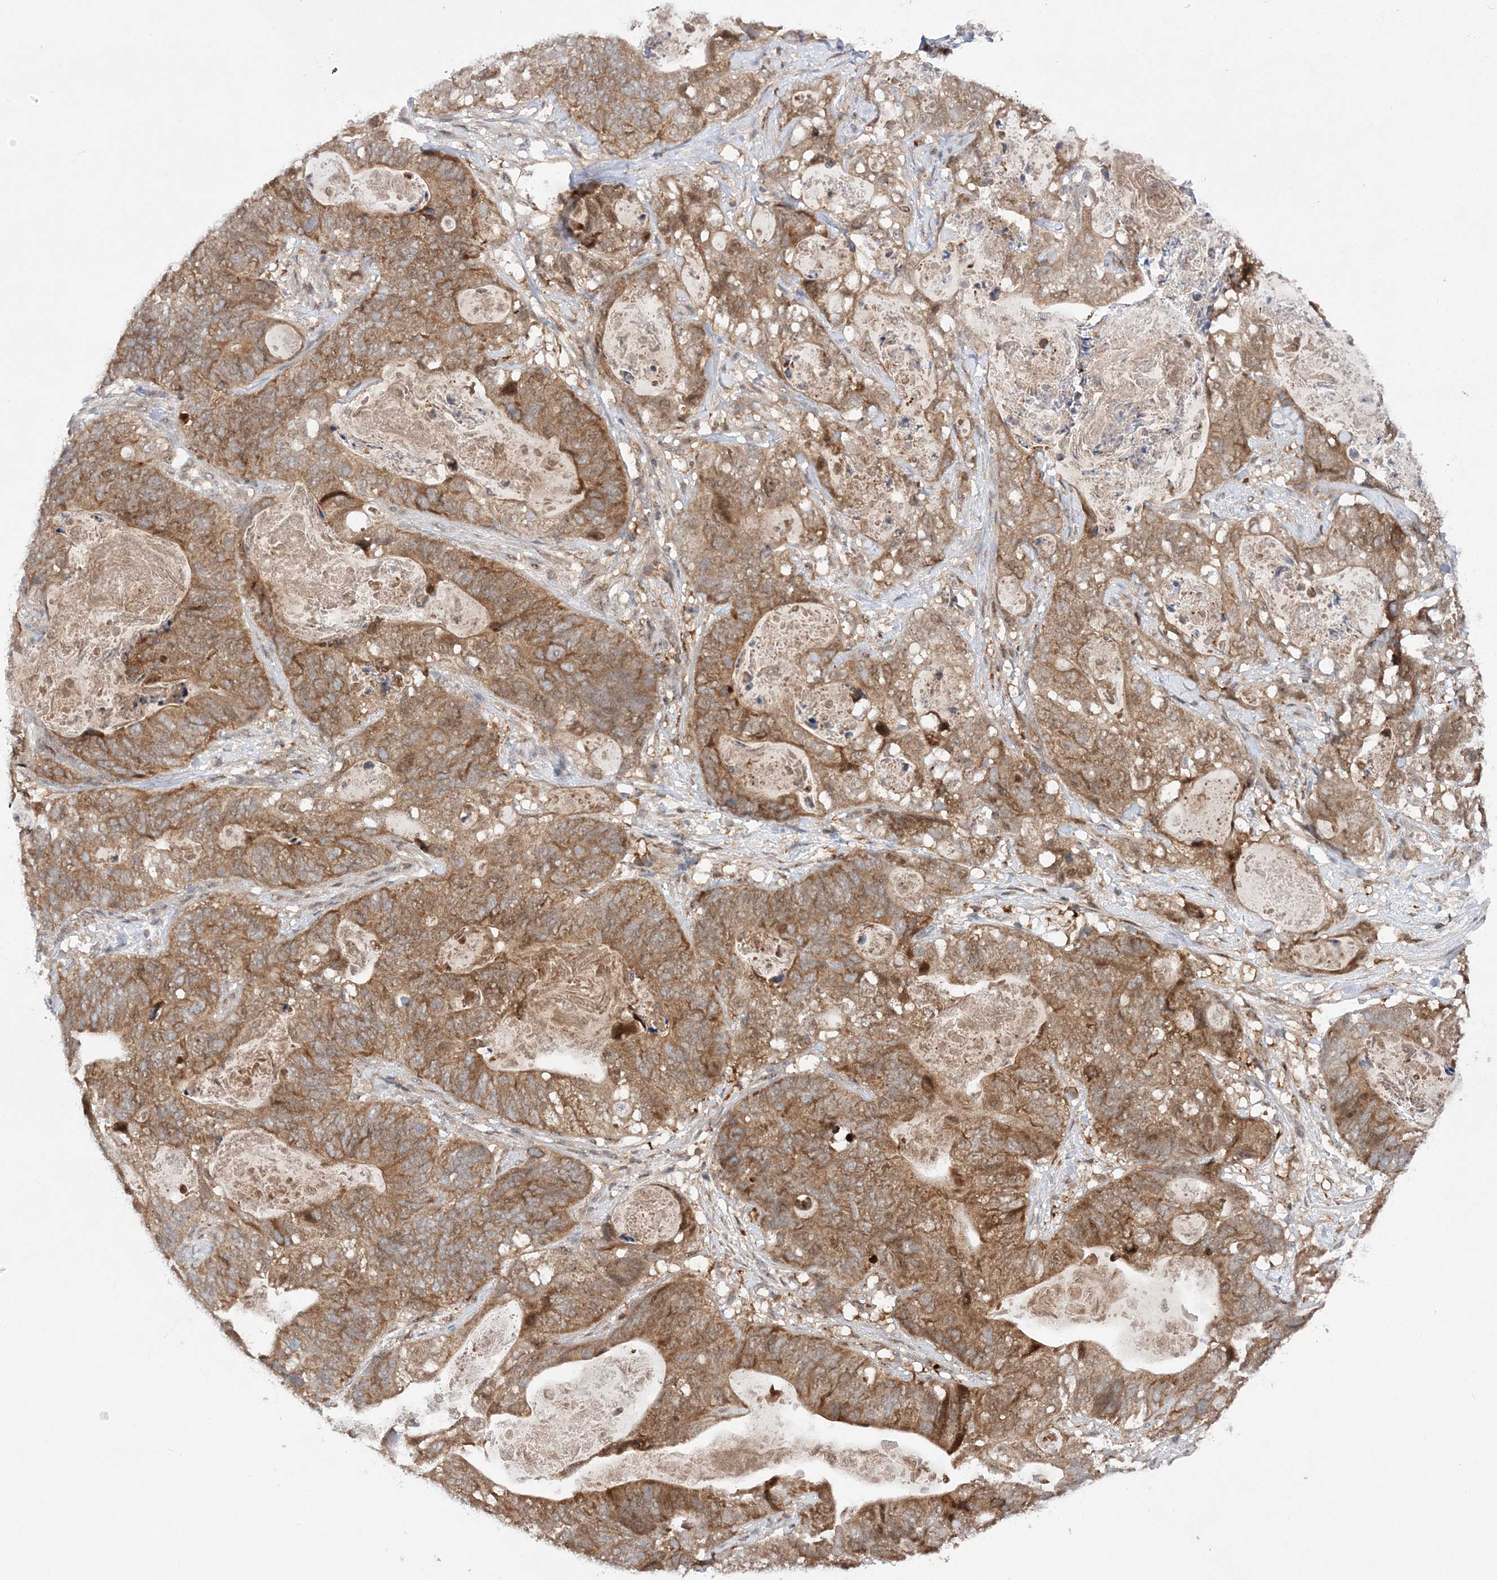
{"staining": {"intensity": "moderate", "quantity": ">75%", "location": "cytoplasmic/membranous"}, "tissue": "stomach cancer", "cell_type": "Tumor cells", "image_type": "cancer", "snomed": [{"axis": "morphology", "description": "Normal tissue, NOS"}, {"axis": "morphology", "description": "Adenocarcinoma, NOS"}, {"axis": "topography", "description": "Stomach"}], "caption": "The photomicrograph reveals a brown stain indicating the presence of a protein in the cytoplasmic/membranous of tumor cells in stomach cancer (adenocarcinoma).", "gene": "NIF3L1", "patient": {"sex": "female", "age": 89}}